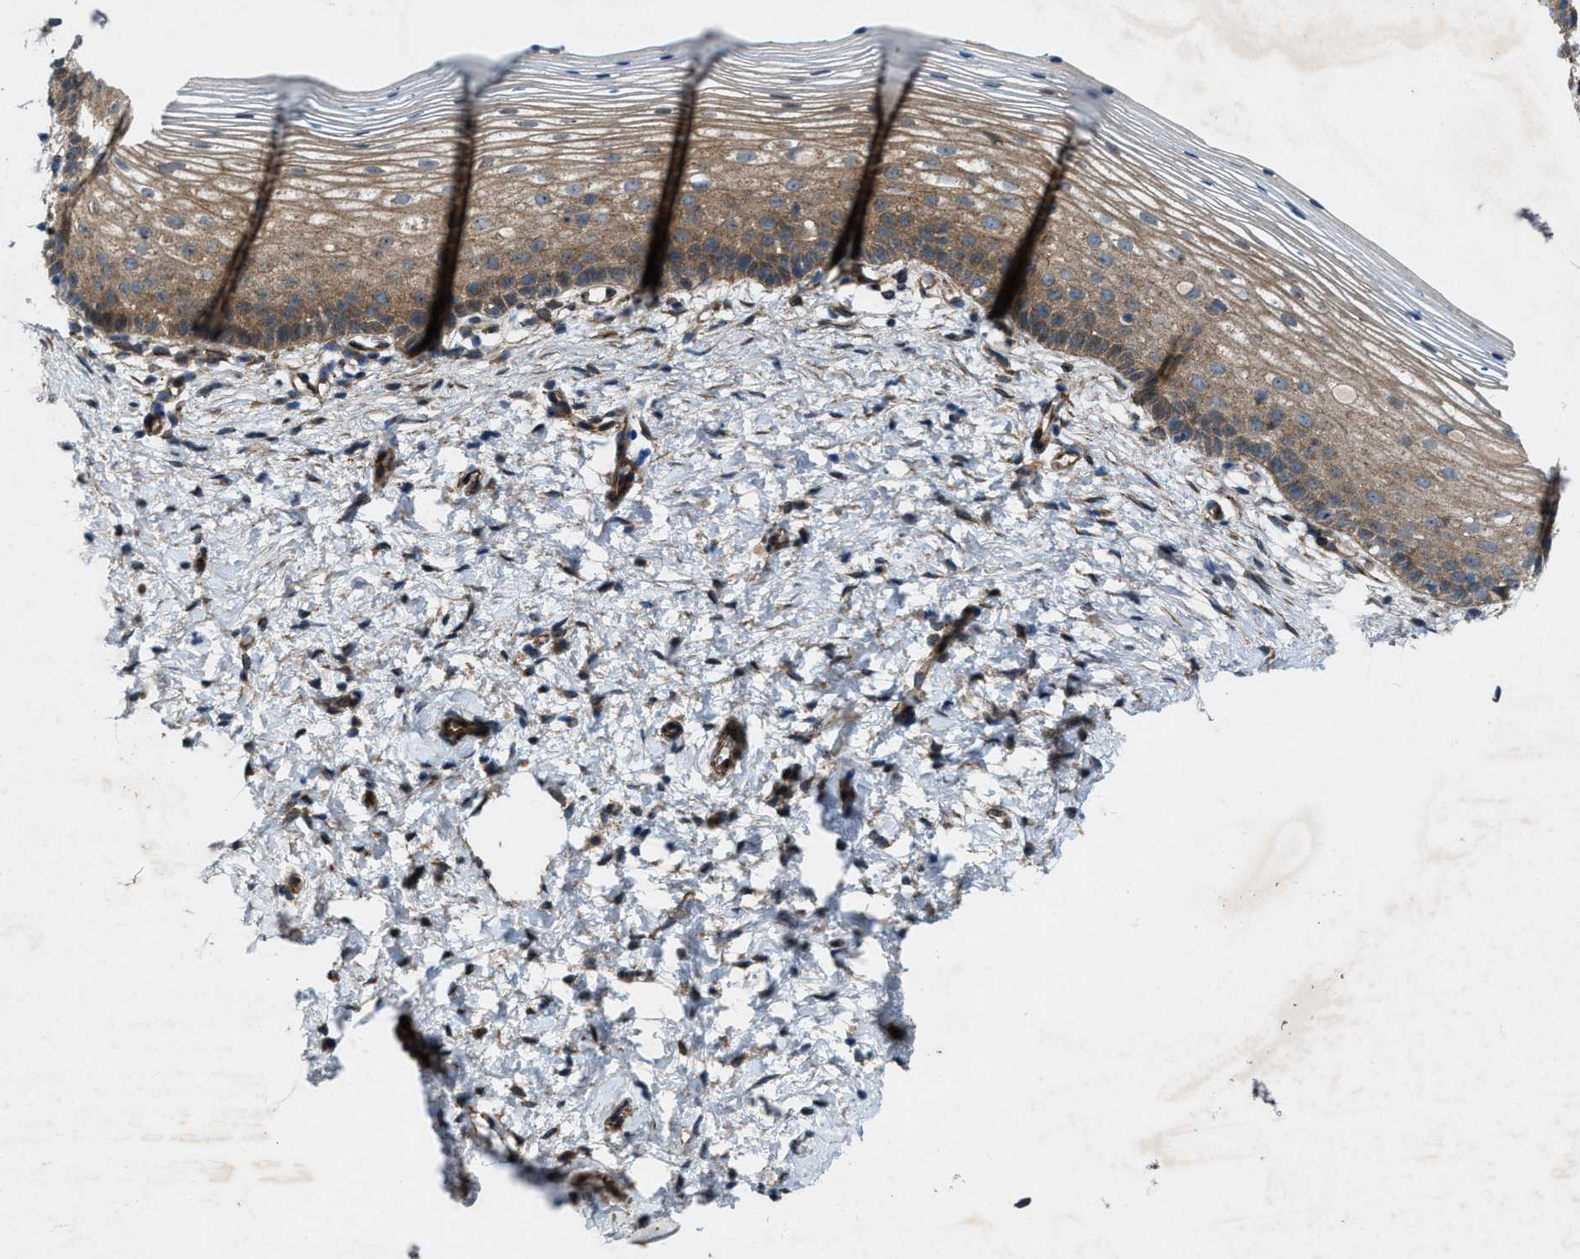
{"staining": {"intensity": "moderate", "quantity": ">75%", "location": "cytoplasmic/membranous"}, "tissue": "cervix", "cell_type": "Glandular cells", "image_type": "normal", "snomed": [{"axis": "morphology", "description": "Normal tissue, NOS"}, {"axis": "topography", "description": "Cervix"}], "caption": "Protein expression by immunohistochemistry (IHC) reveals moderate cytoplasmic/membranous staining in approximately >75% of glandular cells in benign cervix.", "gene": "URGCP", "patient": {"sex": "female", "age": 72}}